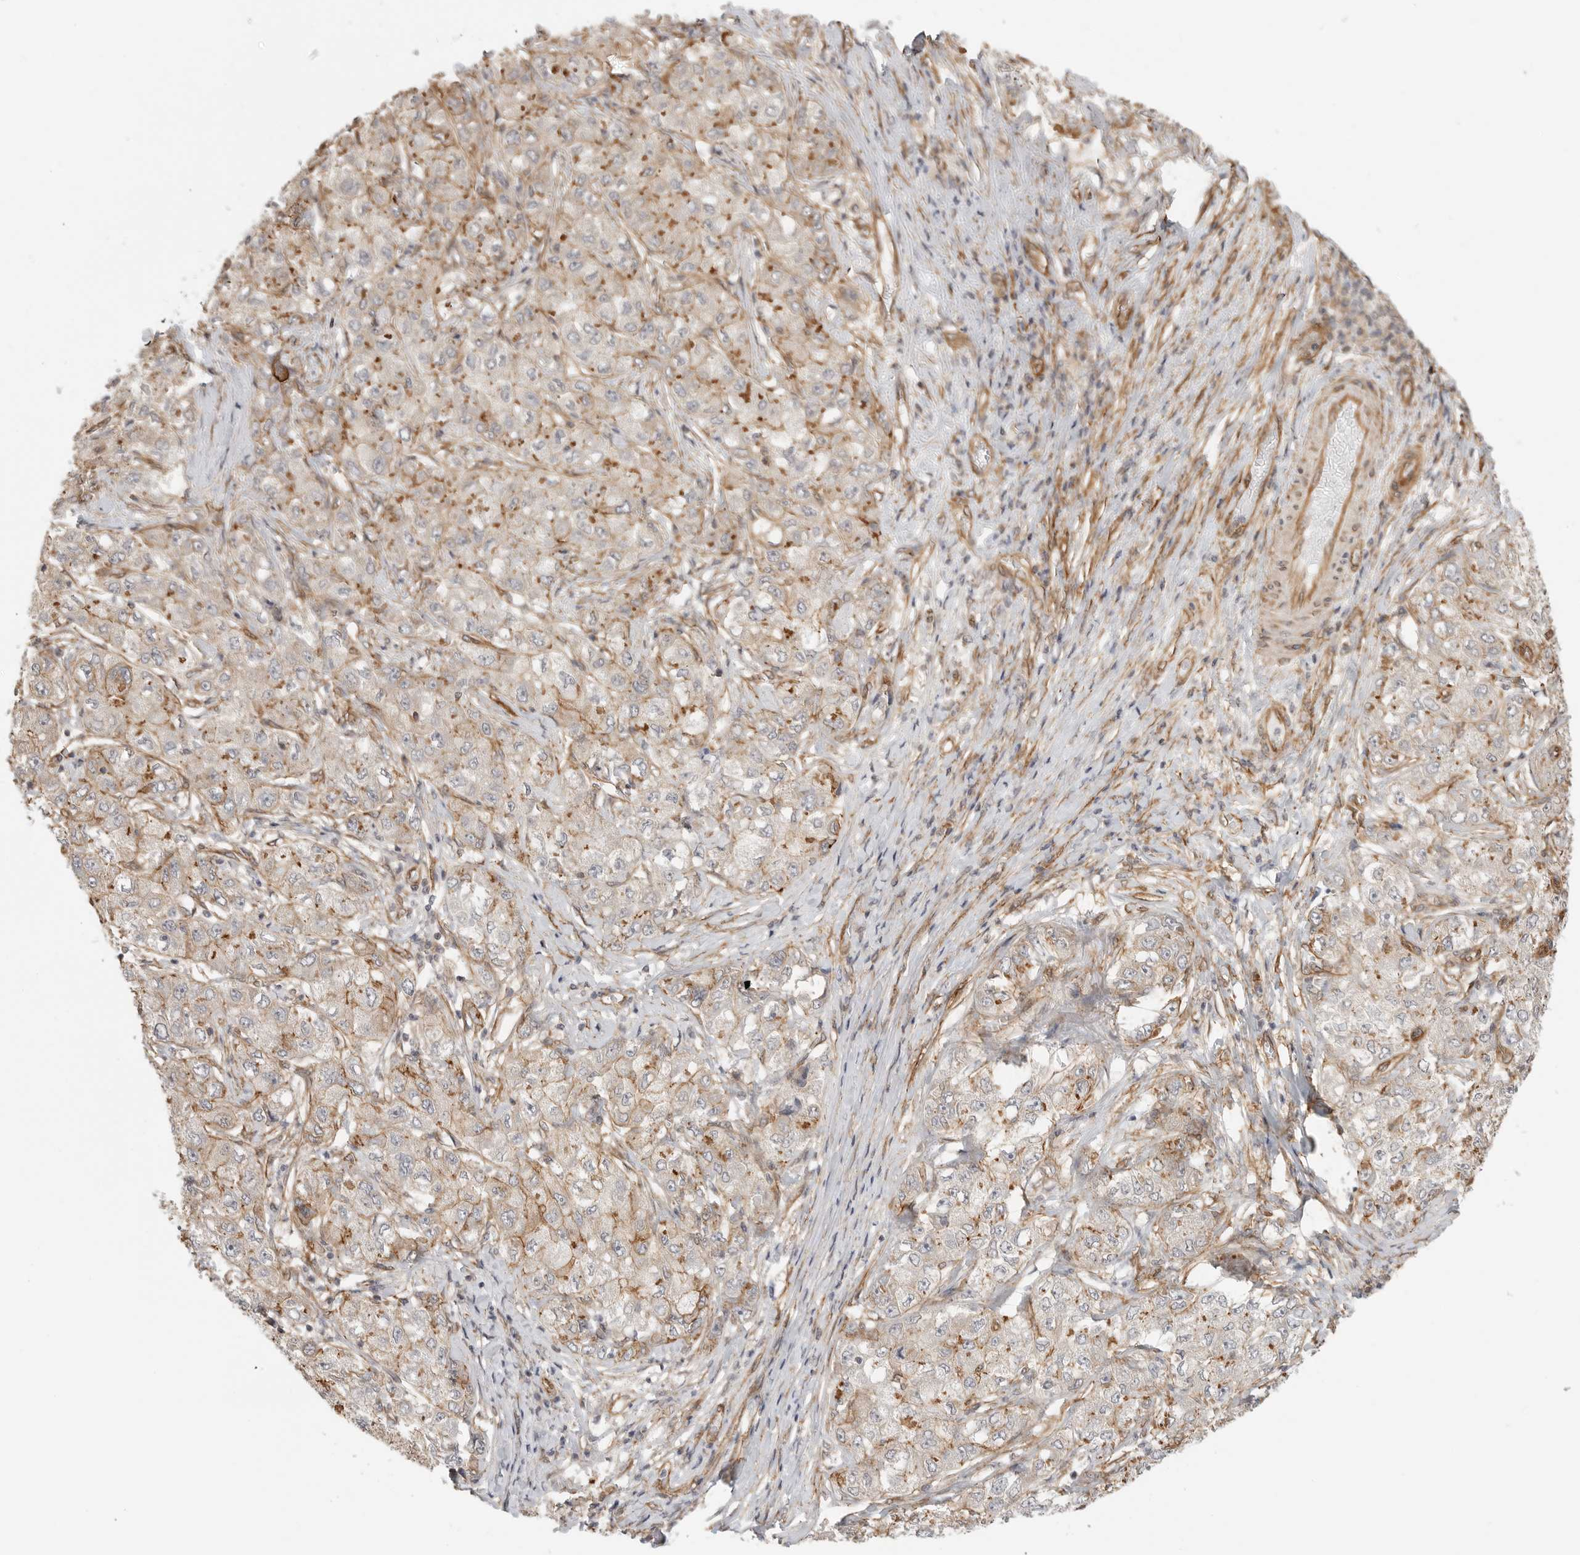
{"staining": {"intensity": "moderate", "quantity": "25%-75%", "location": "cytoplasmic/membranous"}, "tissue": "liver cancer", "cell_type": "Tumor cells", "image_type": "cancer", "snomed": [{"axis": "morphology", "description": "Carcinoma, Hepatocellular, NOS"}, {"axis": "topography", "description": "Liver"}], "caption": "Immunohistochemical staining of human liver cancer exhibits medium levels of moderate cytoplasmic/membranous expression in about 25%-75% of tumor cells.", "gene": "ATOH7", "patient": {"sex": "male", "age": 80}}